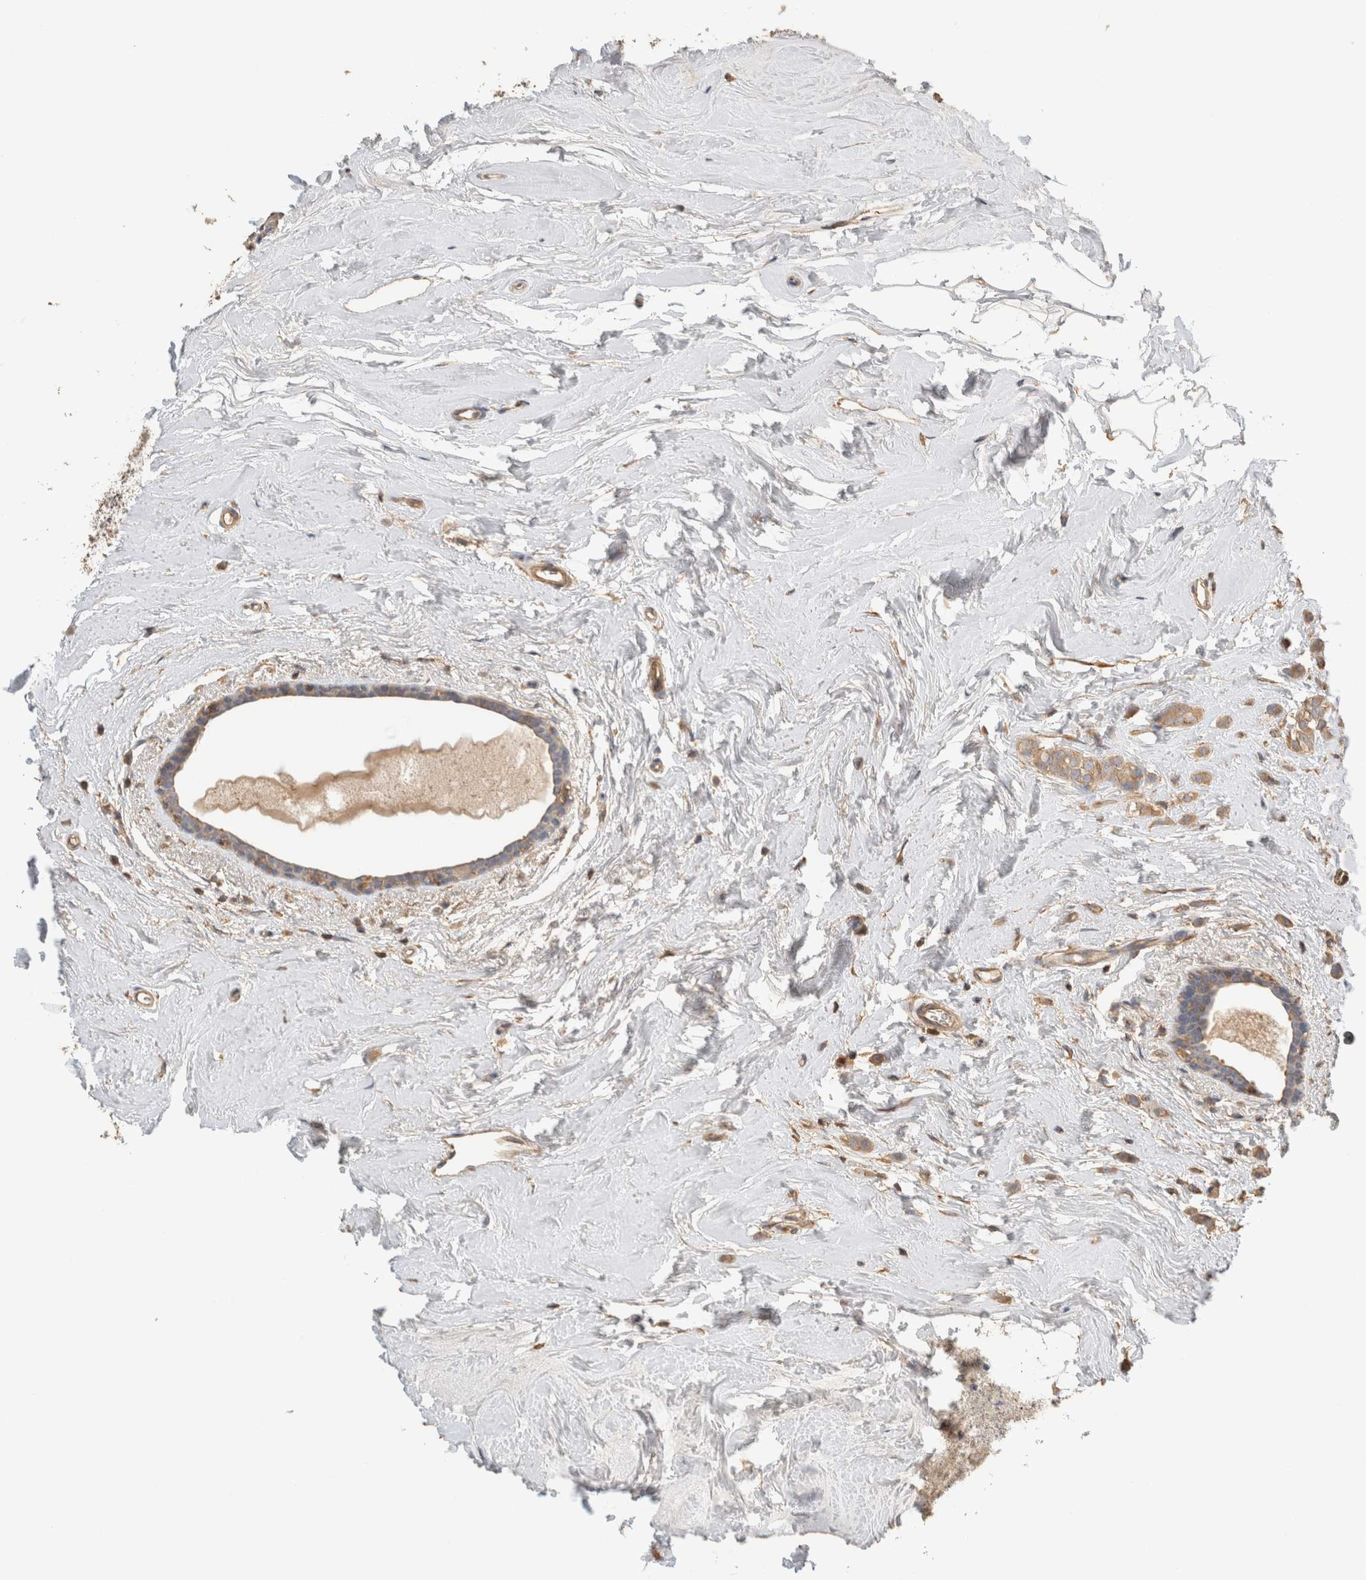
{"staining": {"intensity": "moderate", "quantity": ">75%", "location": "cytoplasmic/membranous"}, "tissue": "breast cancer", "cell_type": "Tumor cells", "image_type": "cancer", "snomed": [{"axis": "morphology", "description": "Lobular carcinoma"}, {"axis": "topography", "description": "Breast"}], "caption": "A histopathology image showing moderate cytoplasmic/membranous expression in about >75% of tumor cells in breast cancer, as visualized by brown immunohistochemical staining.", "gene": "EIF4G3", "patient": {"sex": "female", "age": 47}}